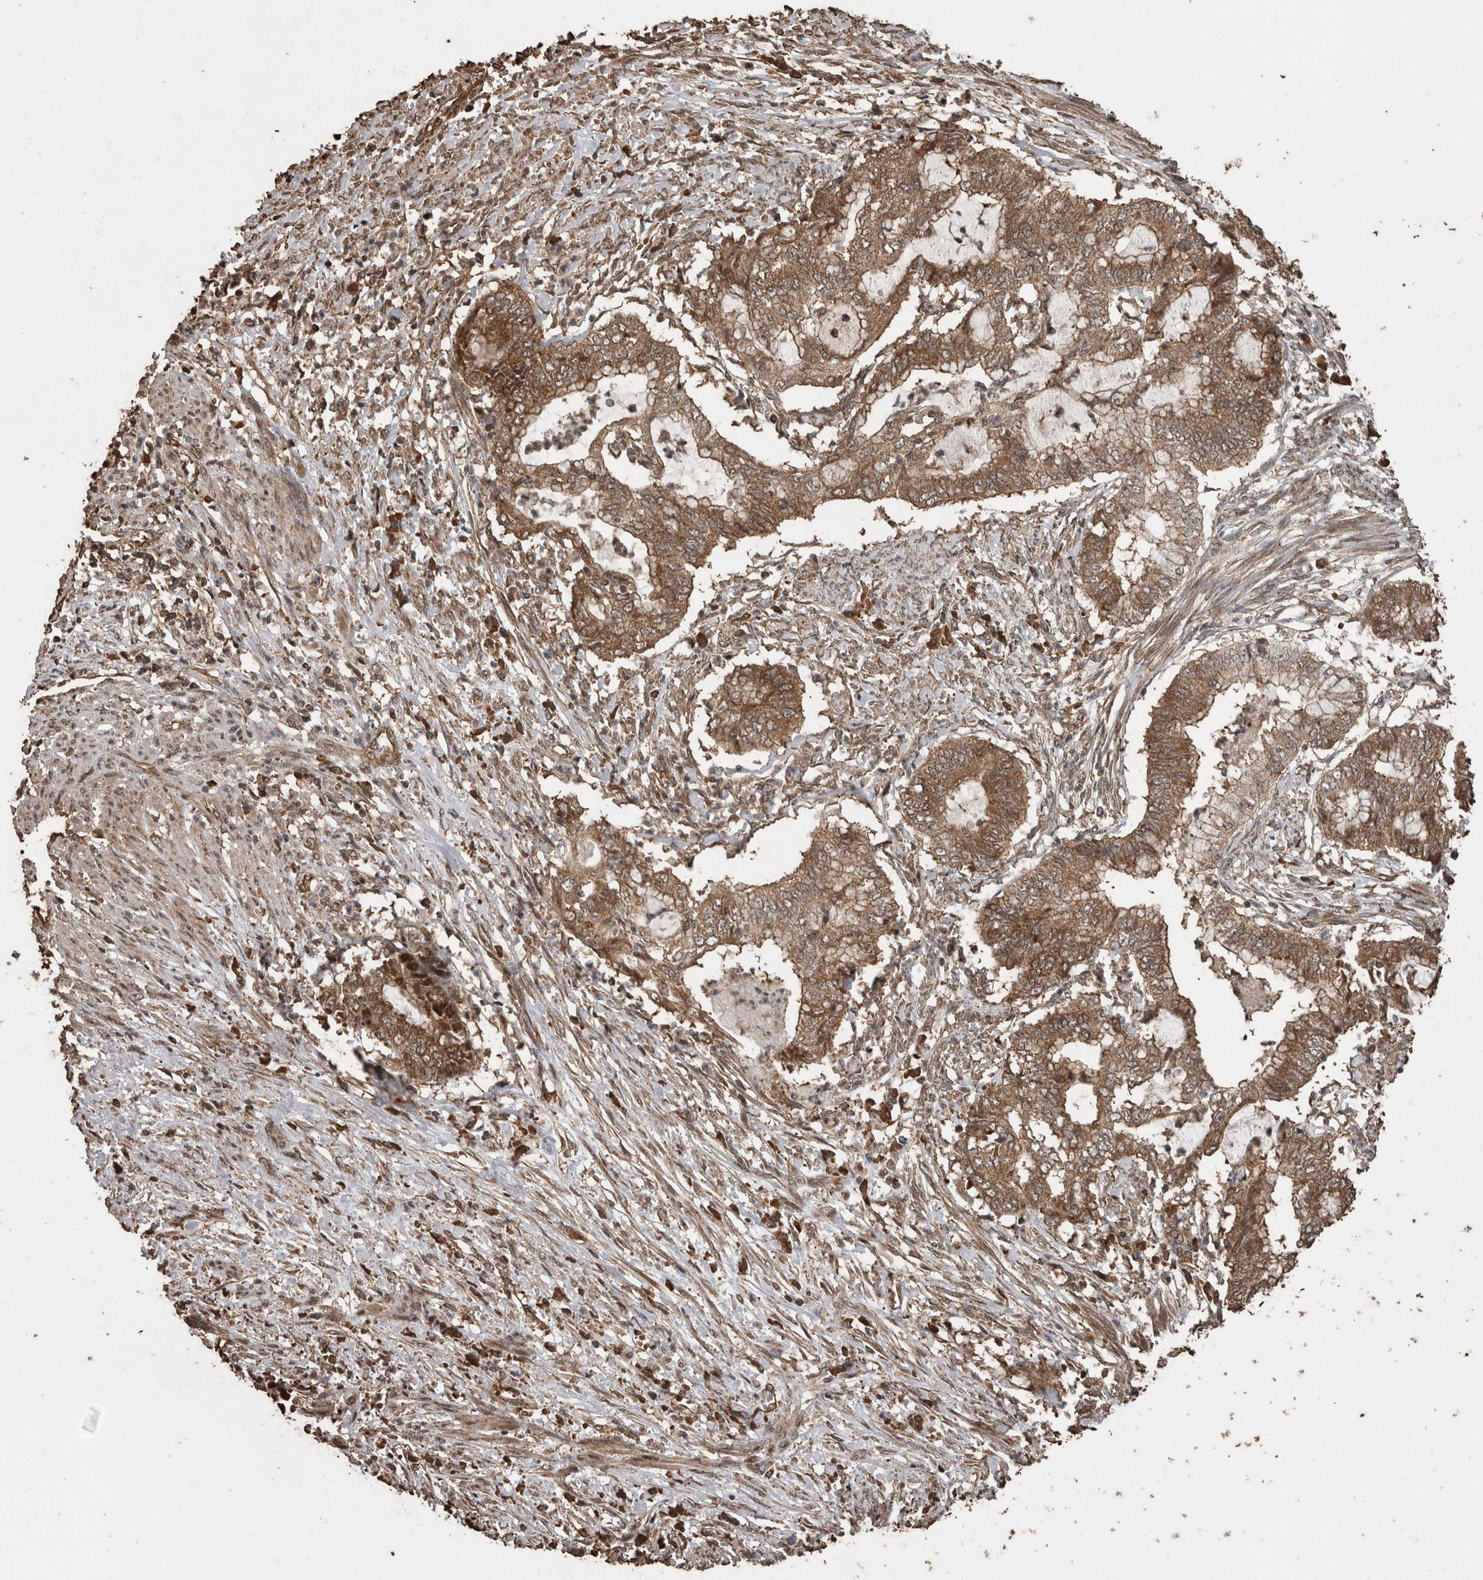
{"staining": {"intensity": "moderate", "quantity": ">75%", "location": "cytoplasmic/membranous"}, "tissue": "endometrial cancer", "cell_type": "Tumor cells", "image_type": "cancer", "snomed": [{"axis": "morphology", "description": "Necrosis, NOS"}, {"axis": "morphology", "description": "Adenocarcinoma, NOS"}, {"axis": "topography", "description": "Endometrium"}], "caption": "Endometrial cancer (adenocarcinoma) stained with DAB (3,3'-diaminobenzidine) IHC reveals medium levels of moderate cytoplasmic/membranous expression in about >75% of tumor cells.", "gene": "PINK1", "patient": {"sex": "female", "age": 79}}